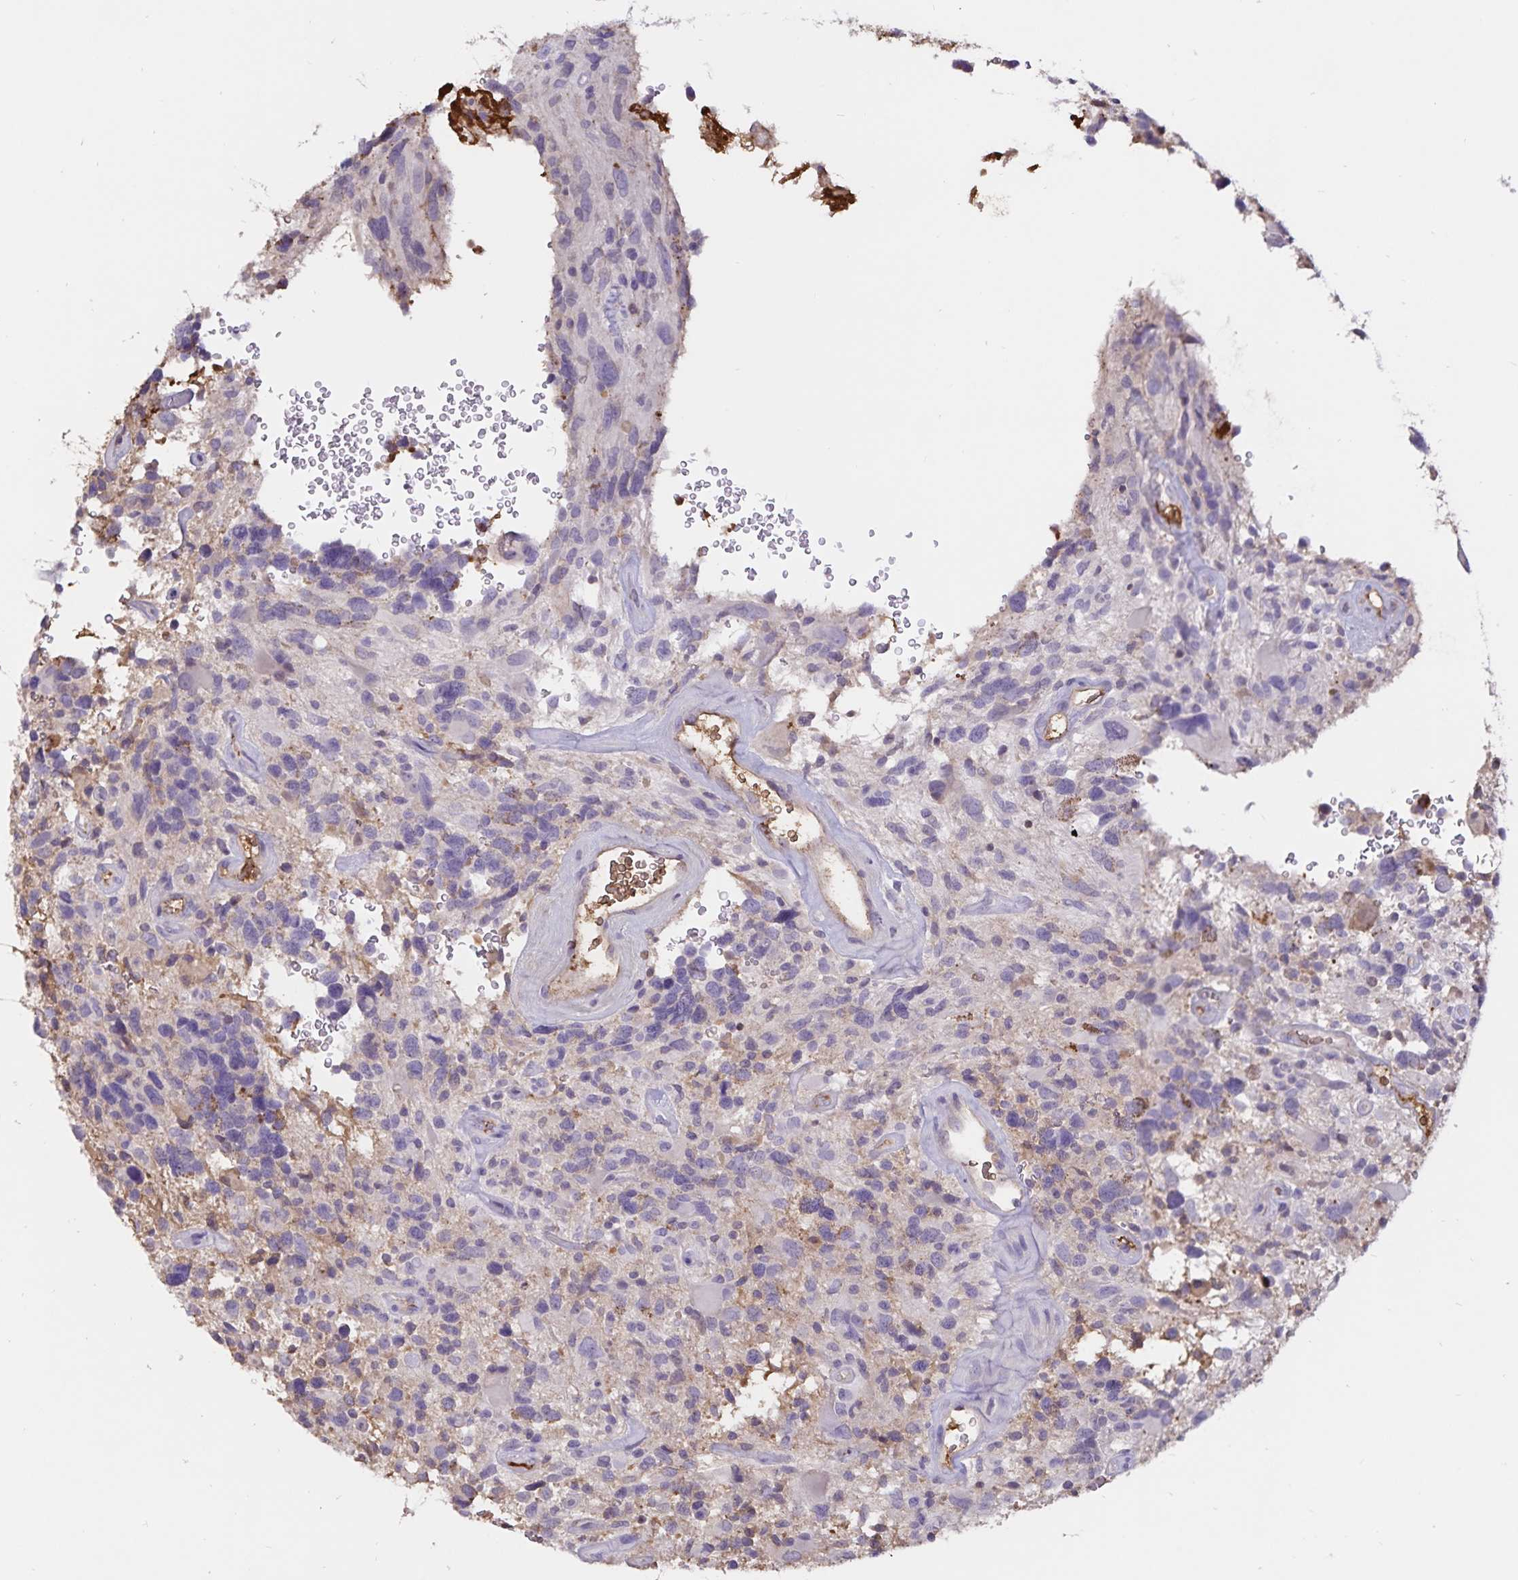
{"staining": {"intensity": "negative", "quantity": "none", "location": "none"}, "tissue": "glioma", "cell_type": "Tumor cells", "image_type": "cancer", "snomed": [{"axis": "morphology", "description": "Glioma, malignant, High grade"}, {"axis": "topography", "description": "Brain"}], "caption": "A micrograph of glioma stained for a protein reveals no brown staining in tumor cells.", "gene": "FGG", "patient": {"sex": "male", "age": 49}}